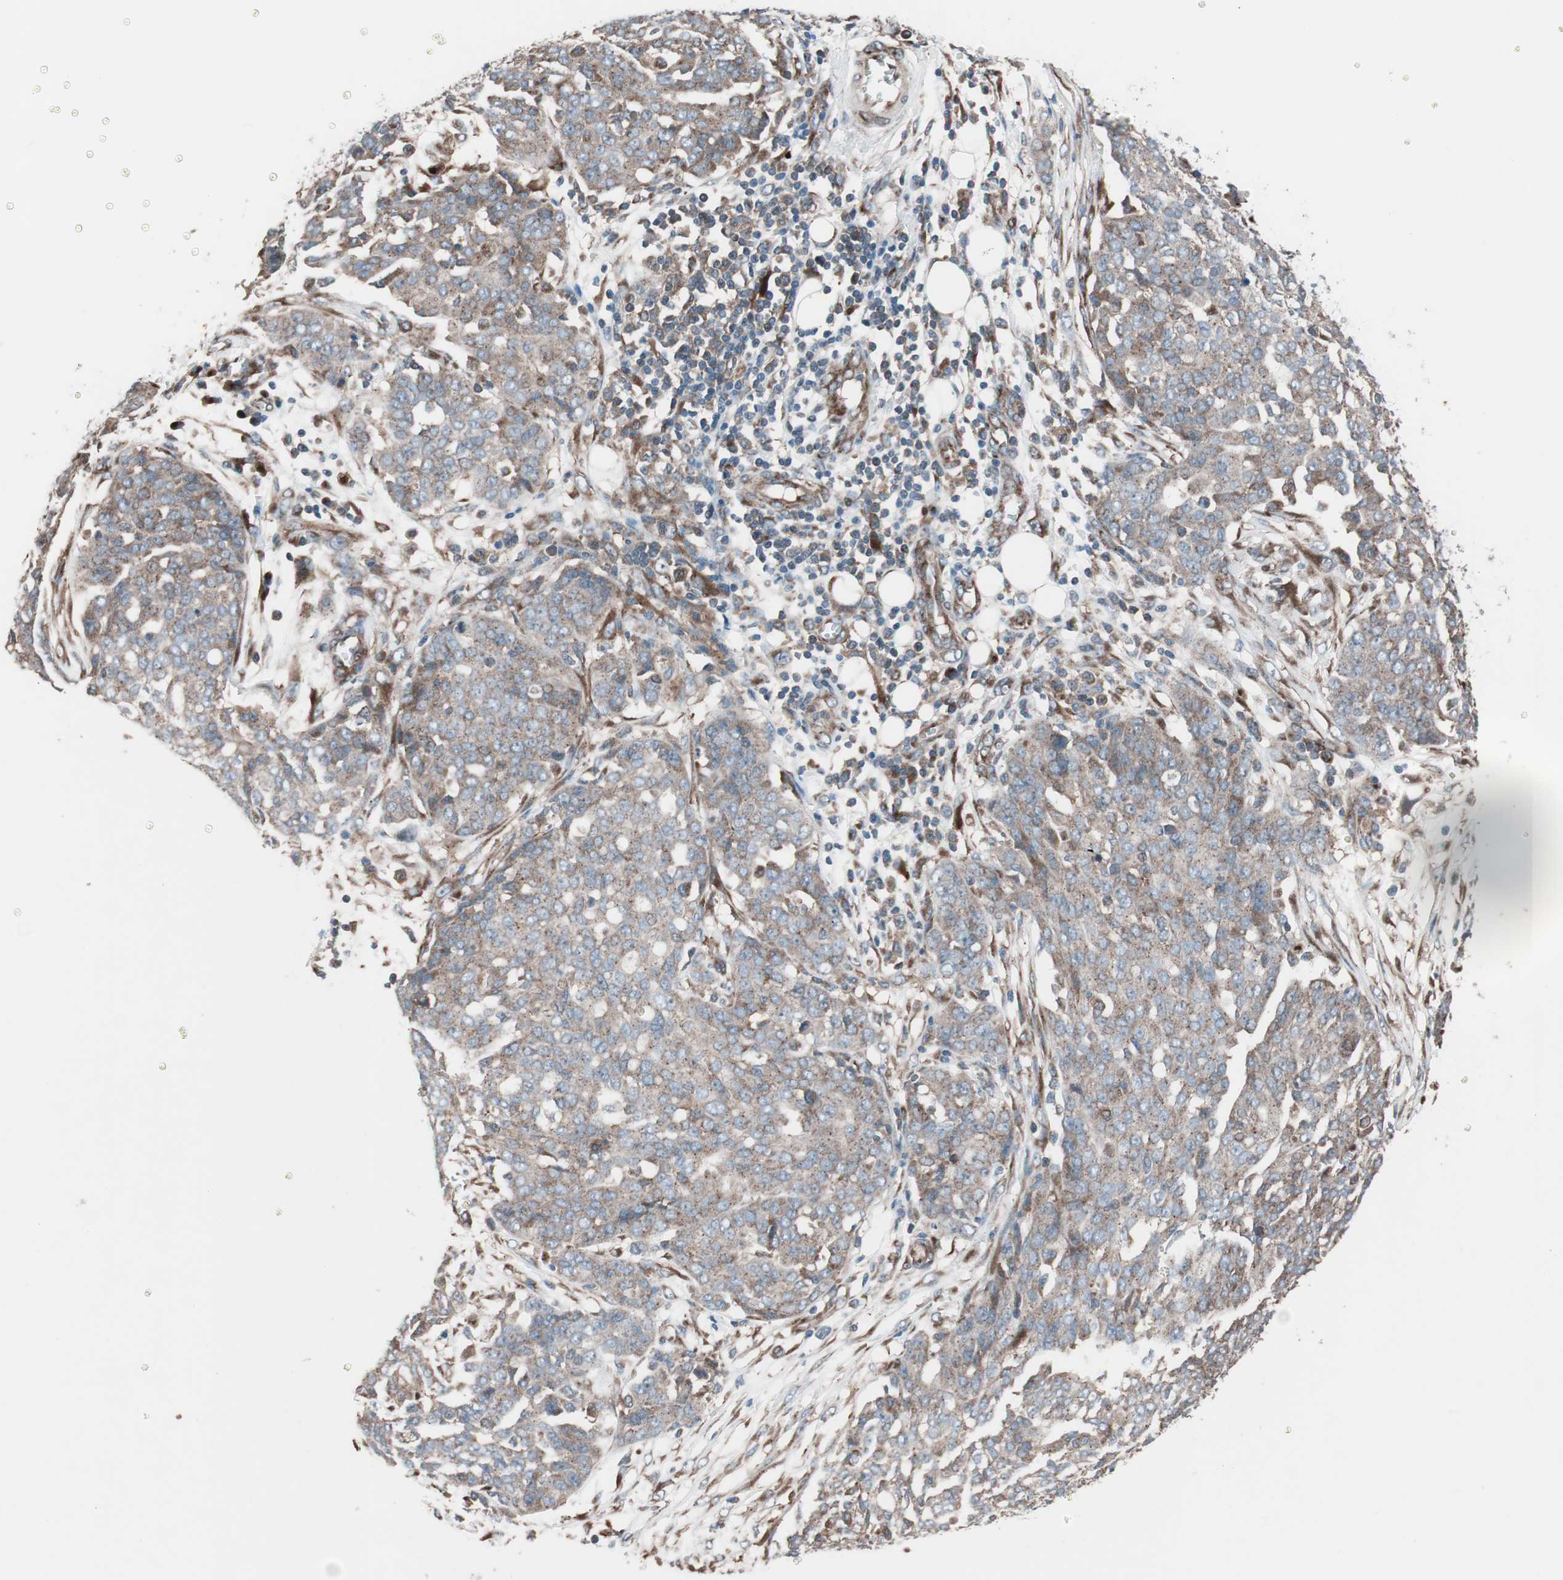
{"staining": {"intensity": "moderate", "quantity": "25%-75%", "location": "cytoplasmic/membranous"}, "tissue": "ovarian cancer", "cell_type": "Tumor cells", "image_type": "cancer", "snomed": [{"axis": "morphology", "description": "Cystadenocarcinoma, serous, NOS"}, {"axis": "topography", "description": "Soft tissue"}, {"axis": "topography", "description": "Ovary"}], "caption": "Brown immunohistochemical staining in ovarian serous cystadenocarcinoma exhibits moderate cytoplasmic/membranous expression in approximately 25%-75% of tumor cells.", "gene": "SEC31A", "patient": {"sex": "female", "age": 57}}